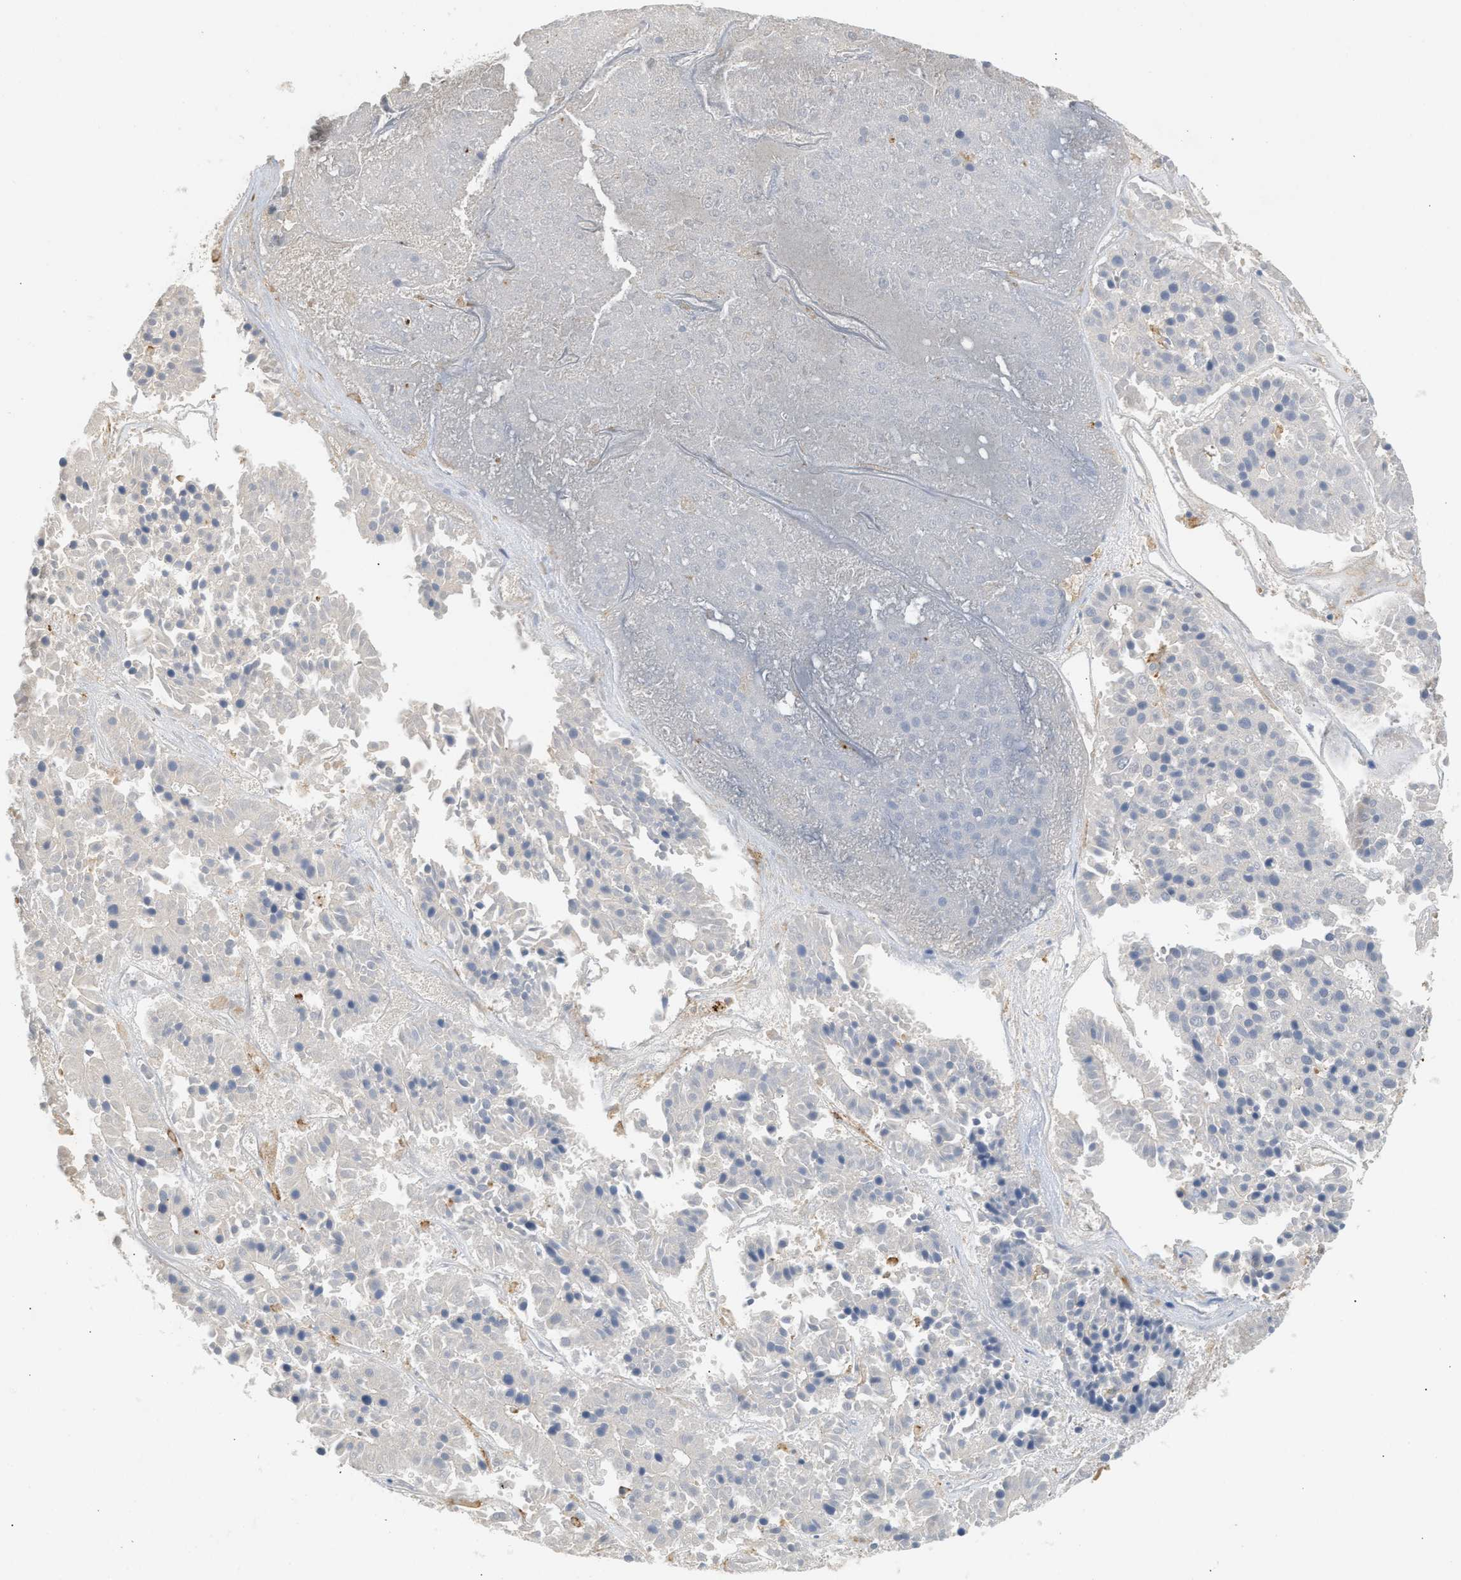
{"staining": {"intensity": "negative", "quantity": "none", "location": "none"}, "tissue": "pancreatic cancer", "cell_type": "Tumor cells", "image_type": "cancer", "snomed": [{"axis": "morphology", "description": "Adenocarcinoma, NOS"}, {"axis": "topography", "description": "Pancreas"}], "caption": "This micrograph is of pancreatic adenocarcinoma stained with immunohistochemistry (IHC) to label a protein in brown with the nuclei are counter-stained blue. There is no staining in tumor cells.", "gene": "PPM1L", "patient": {"sex": "male", "age": 50}}